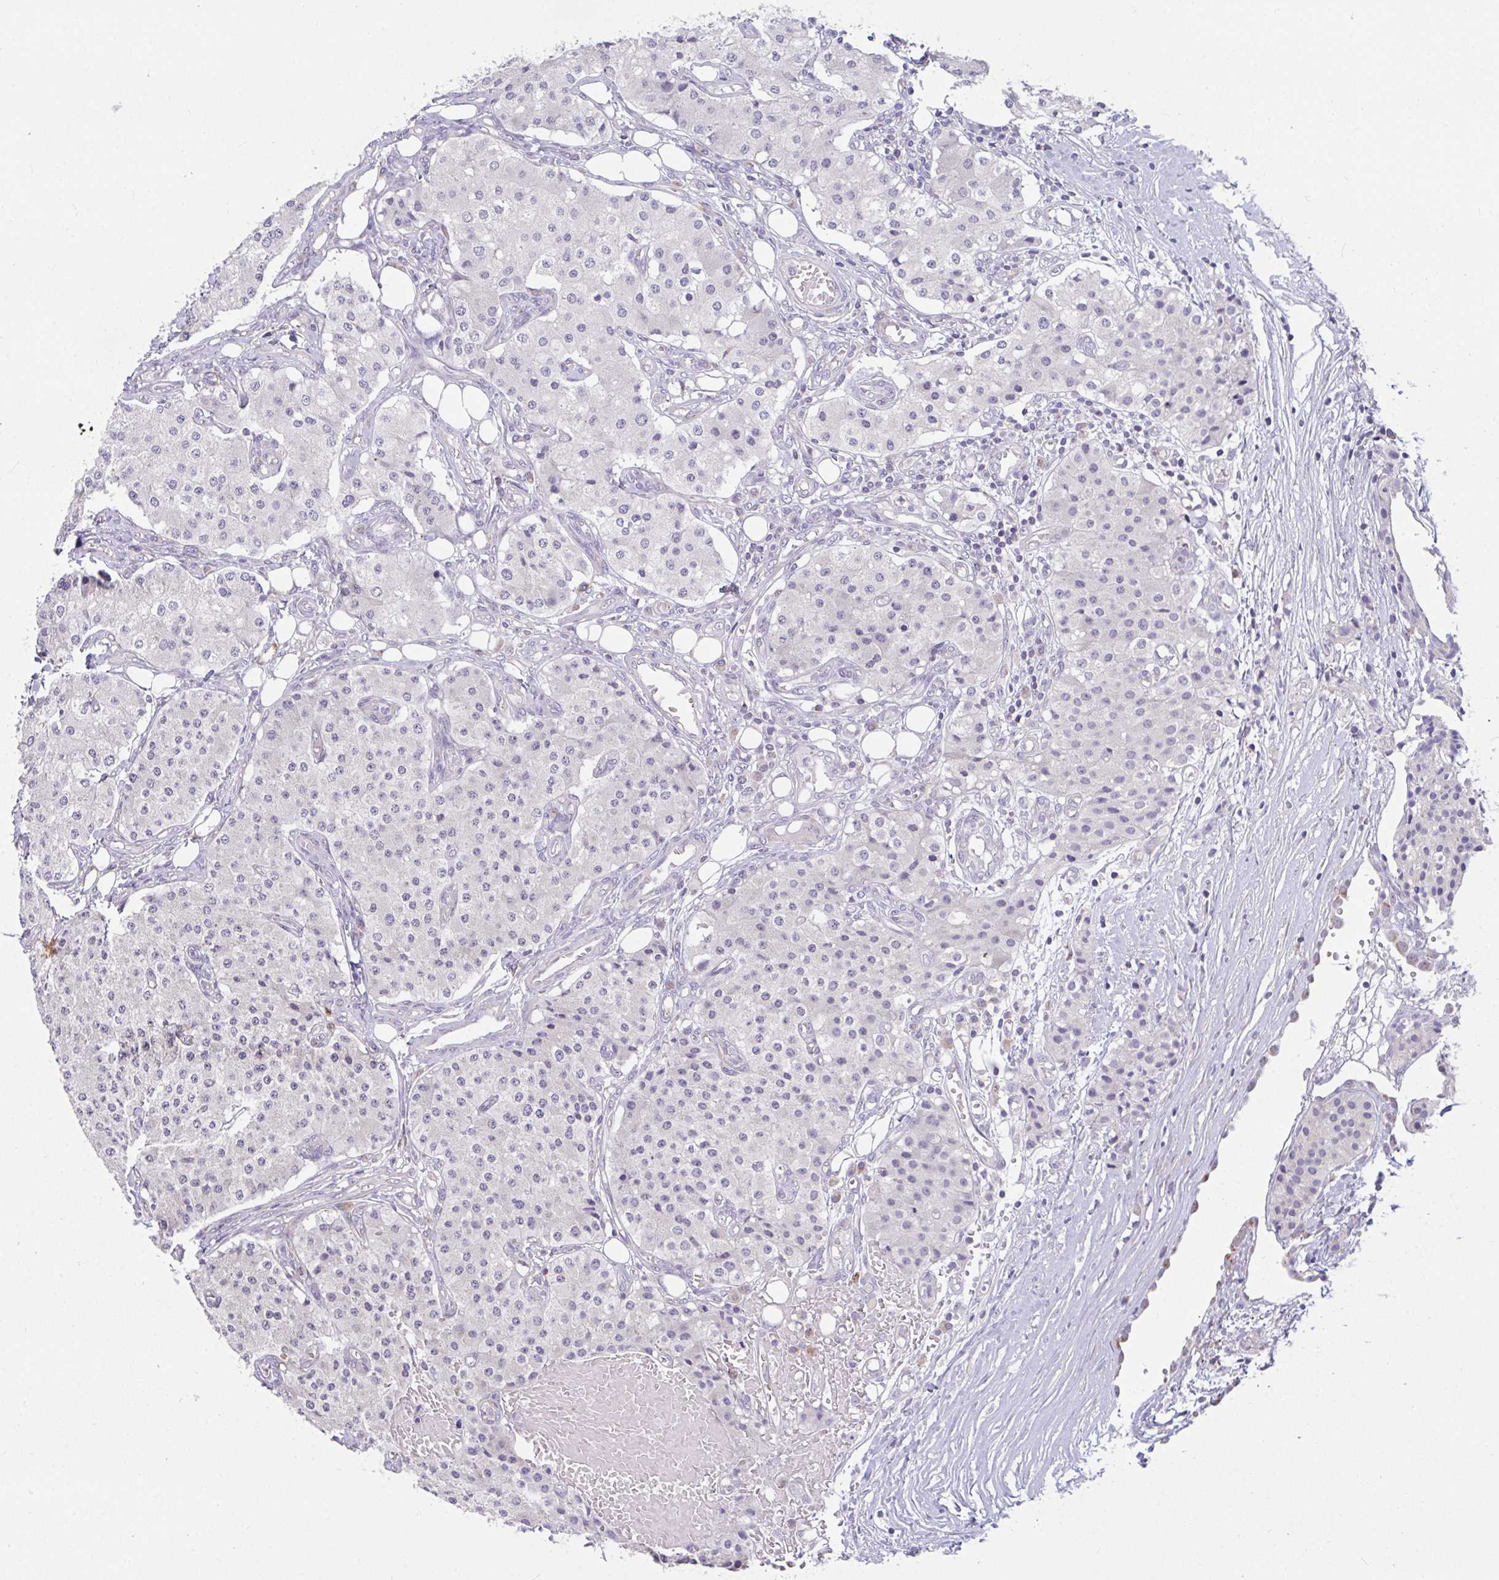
{"staining": {"intensity": "negative", "quantity": "none", "location": "none"}, "tissue": "carcinoid", "cell_type": "Tumor cells", "image_type": "cancer", "snomed": [{"axis": "morphology", "description": "Carcinoid, malignant, NOS"}, {"axis": "topography", "description": "Colon"}], "caption": "Histopathology image shows no significant protein expression in tumor cells of carcinoid.", "gene": "SRRM4", "patient": {"sex": "female", "age": 52}}